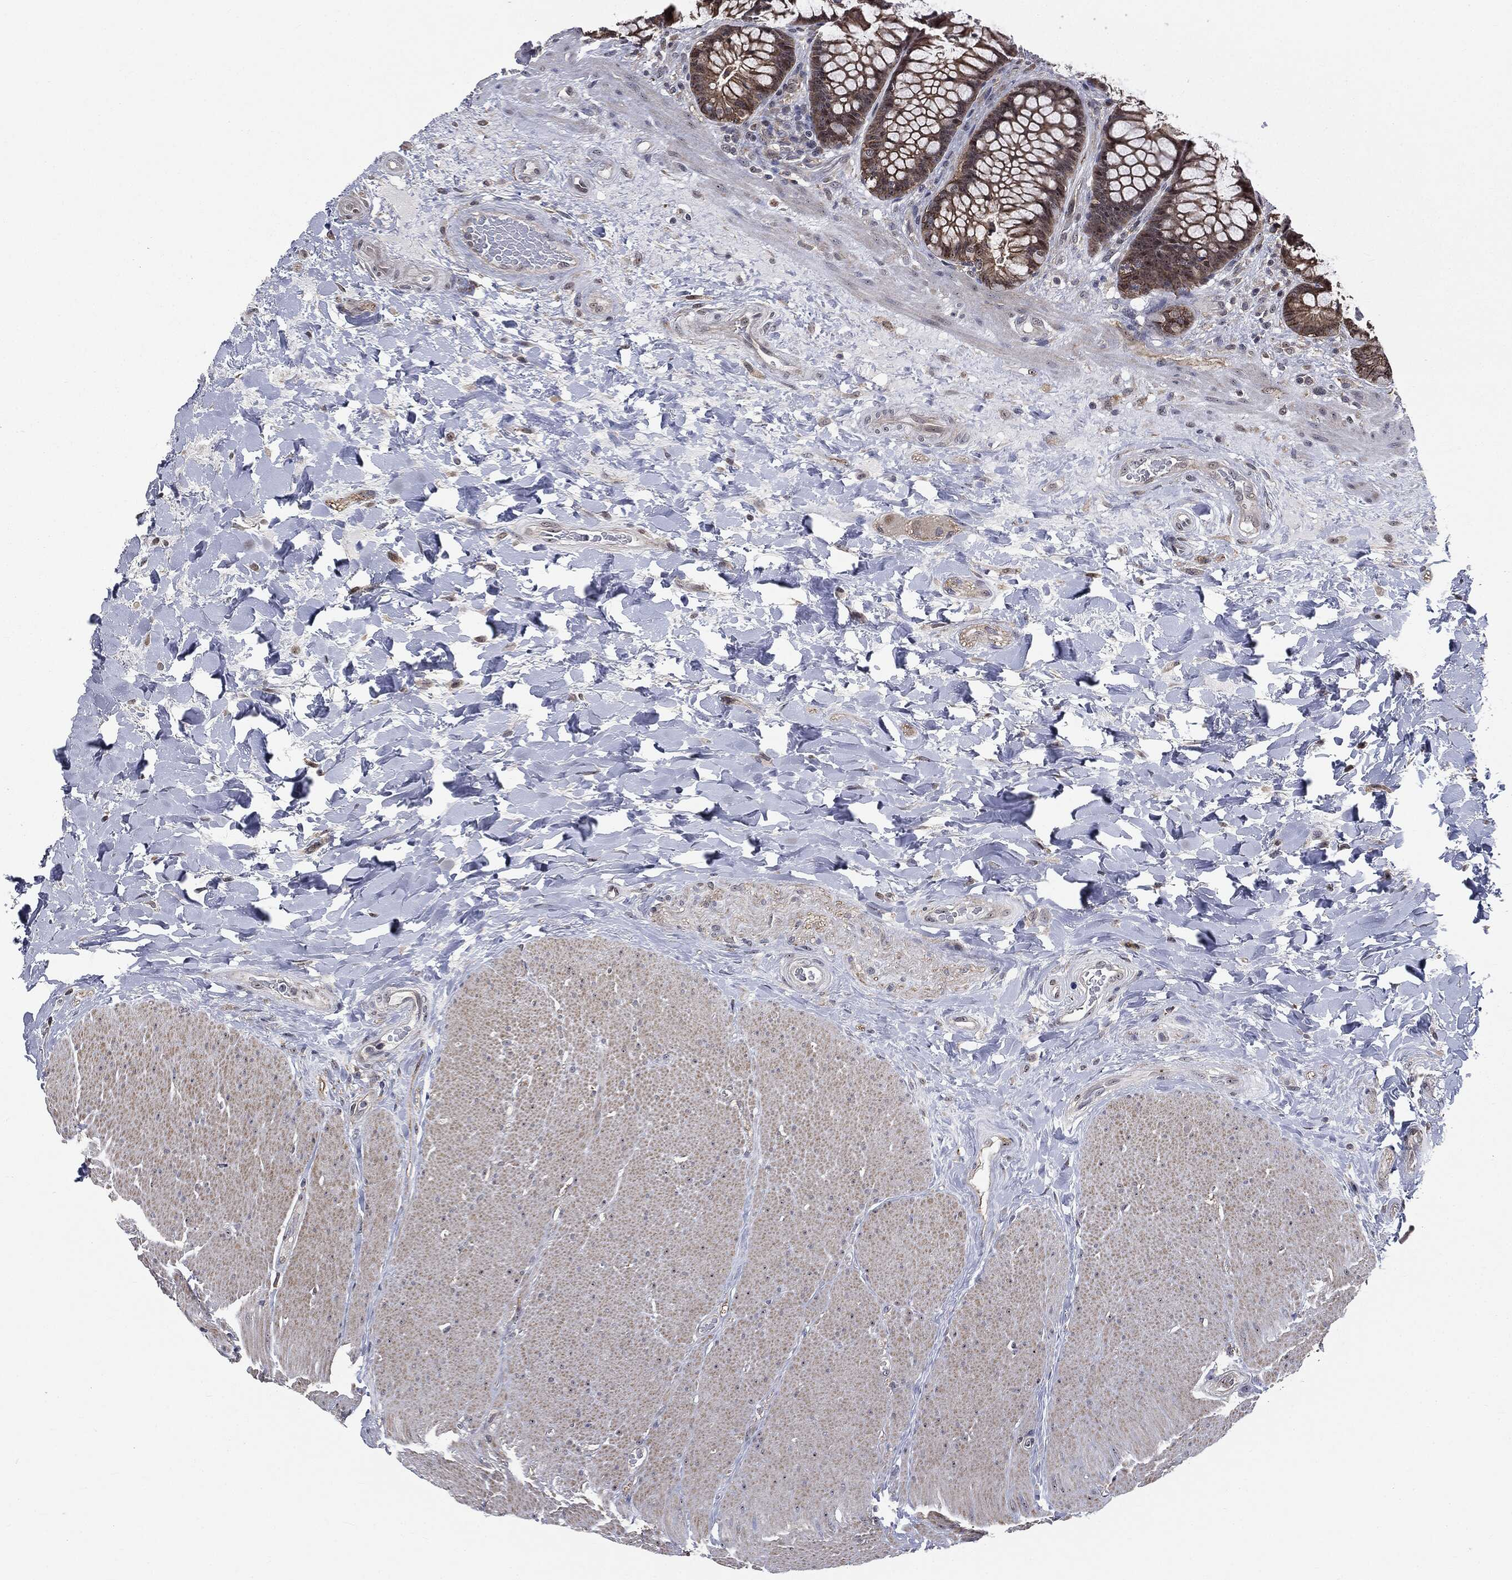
{"staining": {"intensity": "moderate", "quantity": ">75%", "location": "cytoplasmic/membranous"}, "tissue": "rectum", "cell_type": "Glandular cells", "image_type": "normal", "snomed": [{"axis": "morphology", "description": "Normal tissue, NOS"}, {"axis": "topography", "description": "Rectum"}], "caption": "DAB immunohistochemical staining of benign rectum shows moderate cytoplasmic/membranous protein positivity in about >75% of glandular cells. Nuclei are stained in blue.", "gene": "TRMT1L", "patient": {"sex": "female", "age": 58}}